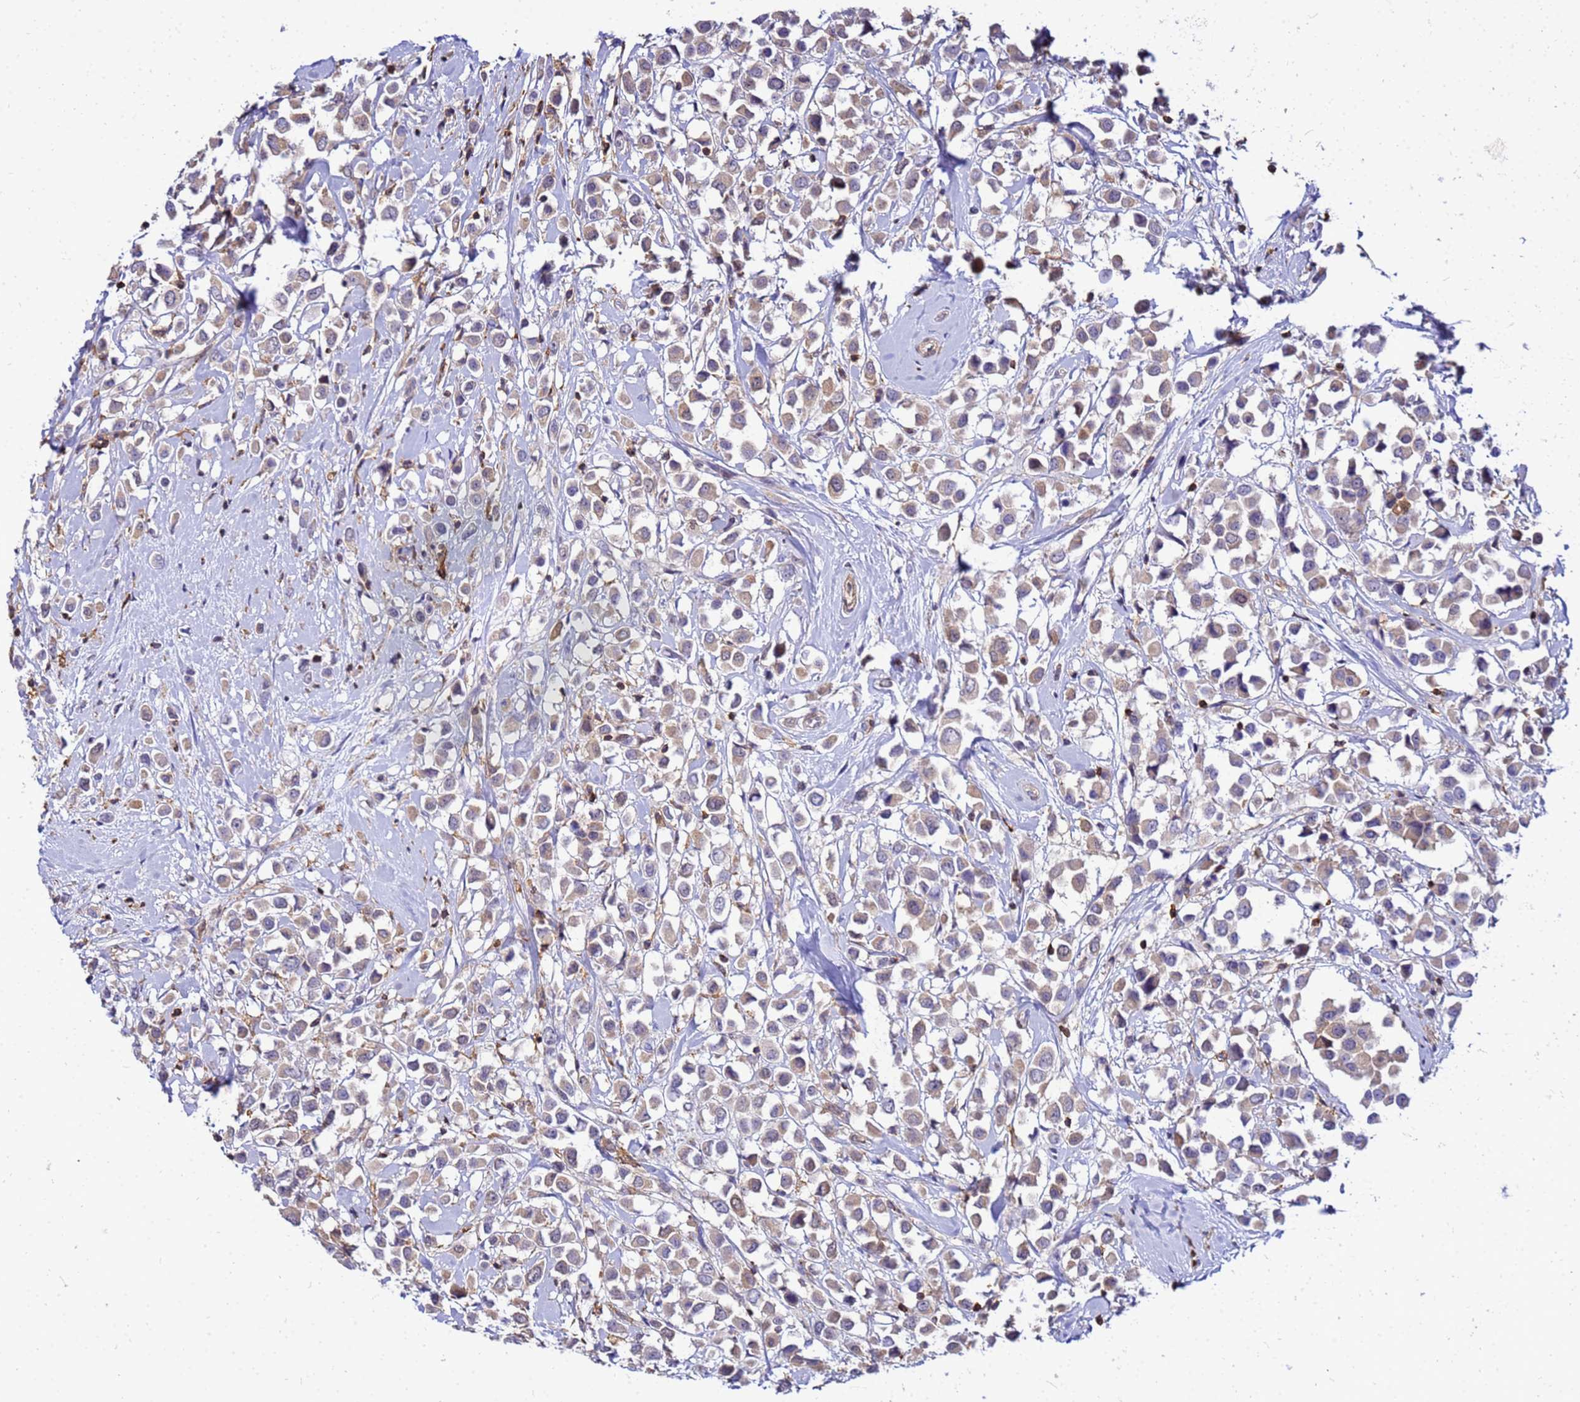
{"staining": {"intensity": "weak", "quantity": "25%-75%", "location": "cytoplasmic/membranous"}, "tissue": "breast cancer", "cell_type": "Tumor cells", "image_type": "cancer", "snomed": [{"axis": "morphology", "description": "Duct carcinoma"}, {"axis": "topography", "description": "Breast"}], "caption": "This micrograph shows infiltrating ductal carcinoma (breast) stained with IHC to label a protein in brown. The cytoplasmic/membranous of tumor cells show weak positivity for the protein. Nuclei are counter-stained blue.", "gene": "DBNDD2", "patient": {"sex": "female", "age": 87}}